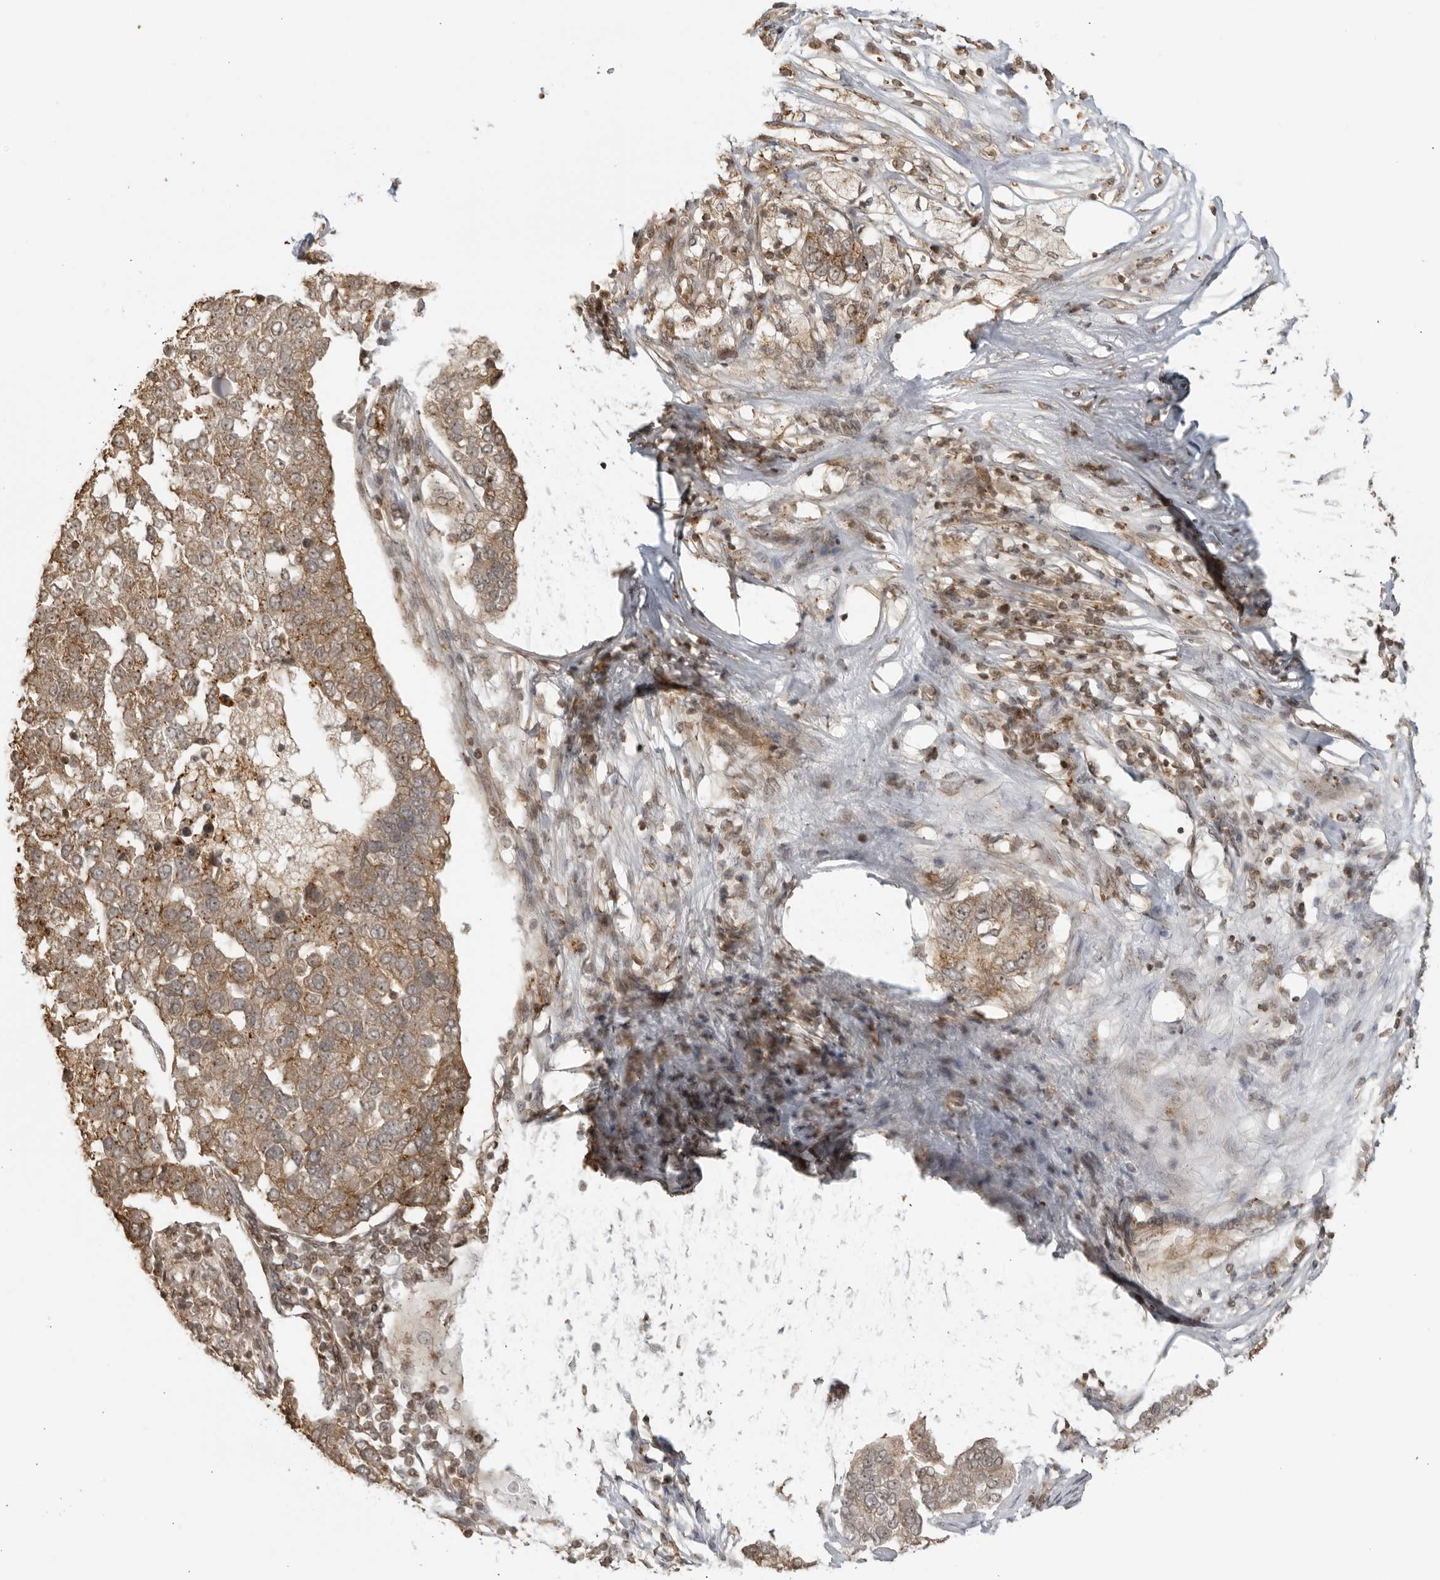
{"staining": {"intensity": "moderate", "quantity": ">75%", "location": "cytoplasmic/membranous"}, "tissue": "pancreatic cancer", "cell_type": "Tumor cells", "image_type": "cancer", "snomed": [{"axis": "morphology", "description": "Adenocarcinoma, NOS"}, {"axis": "topography", "description": "Pancreas"}], "caption": "Immunohistochemical staining of human pancreatic cancer shows medium levels of moderate cytoplasmic/membranous staining in approximately >75% of tumor cells.", "gene": "TCF21", "patient": {"sex": "female", "age": 61}}